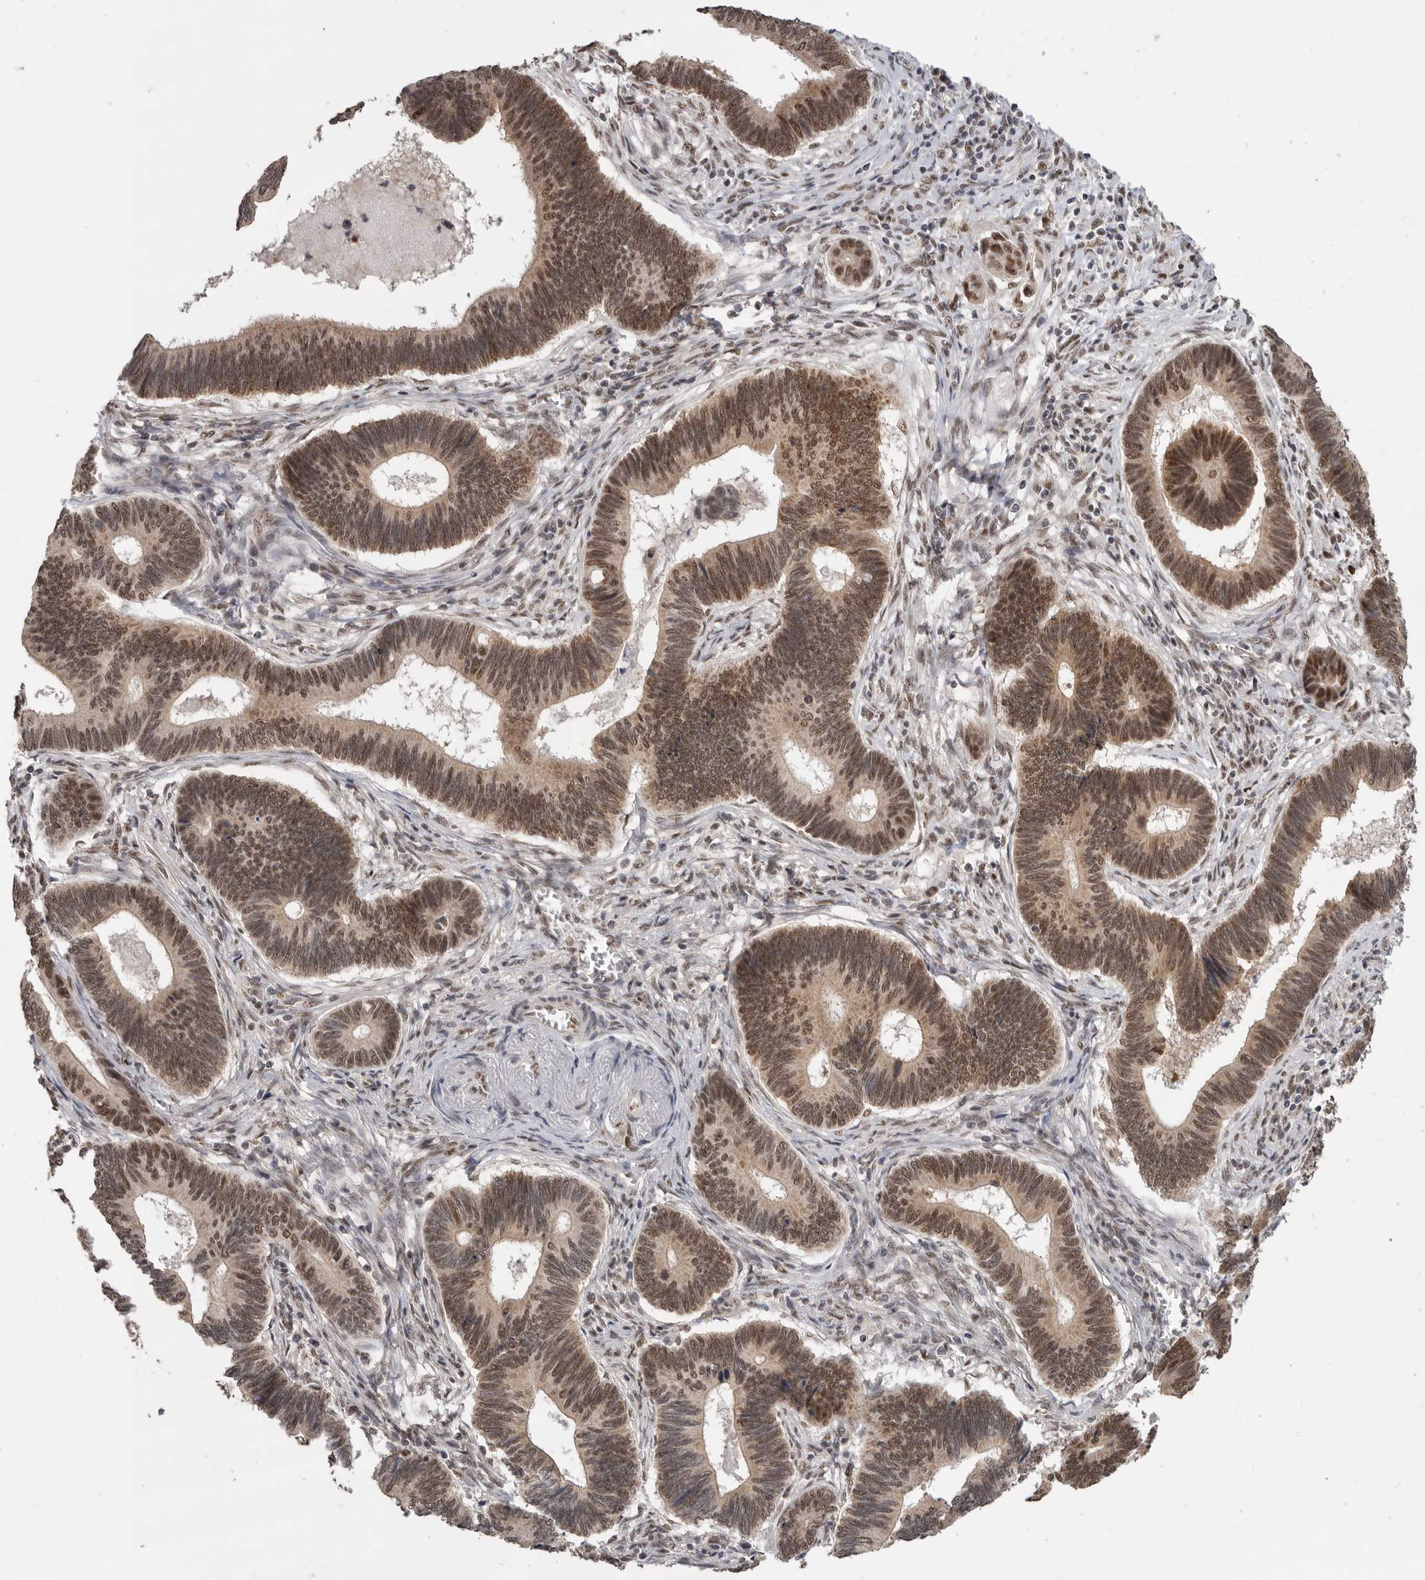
{"staining": {"intensity": "moderate", "quantity": ">75%", "location": "nuclear"}, "tissue": "pancreatic cancer", "cell_type": "Tumor cells", "image_type": "cancer", "snomed": [{"axis": "morphology", "description": "Adenocarcinoma, NOS"}, {"axis": "topography", "description": "Pancreas"}], "caption": "Tumor cells display medium levels of moderate nuclear positivity in about >75% of cells in pancreatic adenocarcinoma.", "gene": "PPP1R10", "patient": {"sex": "female", "age": 70}}